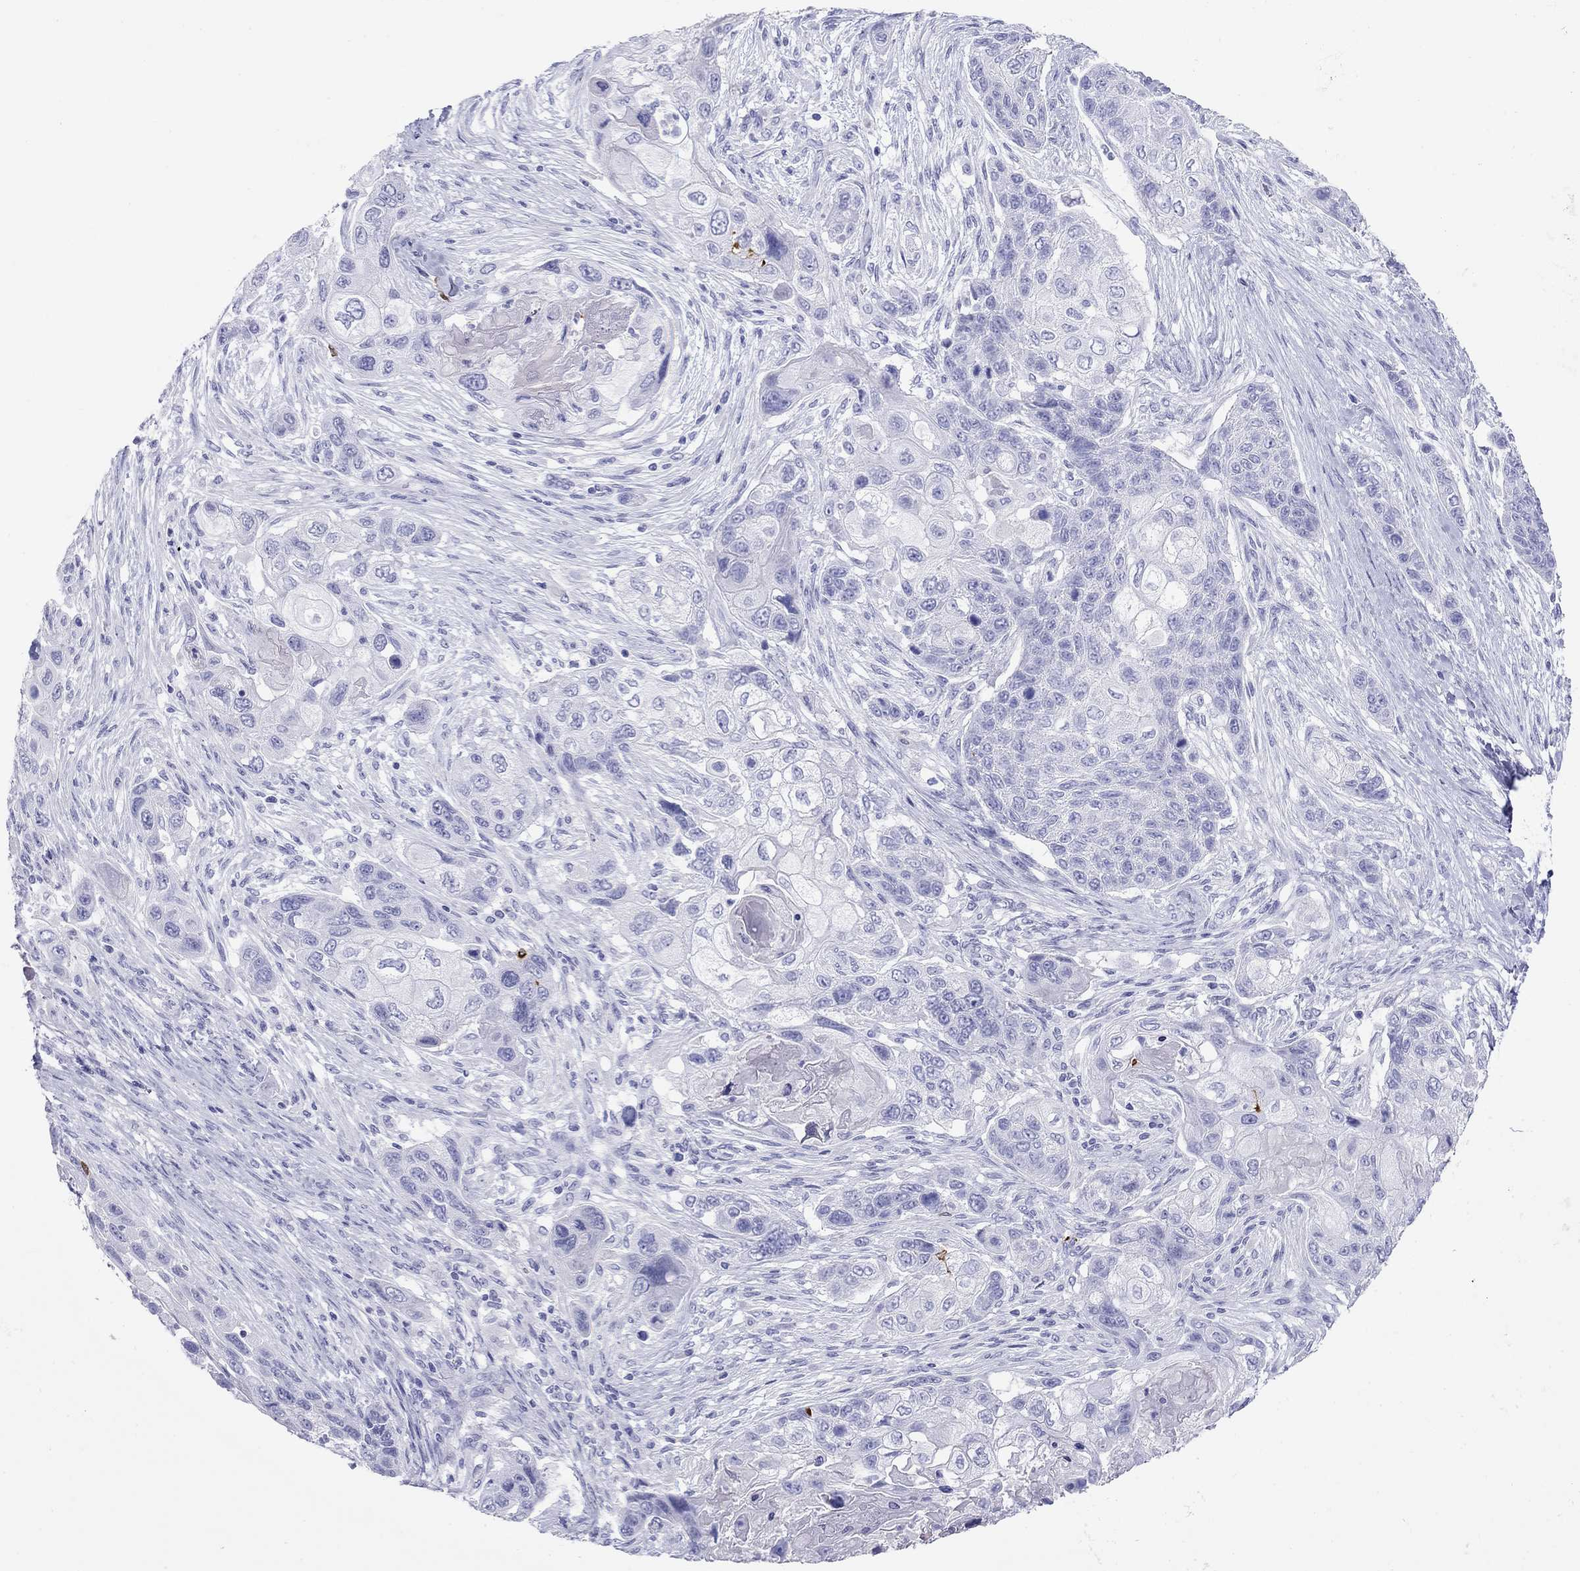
{"staining": {"intensity": "negative", "quantity": "none", "location": "none"}, "tissue": "lung cancer", "cell_type": "Tumor cells", "image_type": "cancer", "snomed": [{"axis": "morphology", "description": "Squamous cell carcinoma, NOS"}, {"axis": "topography", "description": "Lung"}], "caption": "The image exhibits no staining of tumor cells in lung cancer.", "gene": "HLA-DQB2", "patient": {"sex": "male", "age": 69}}